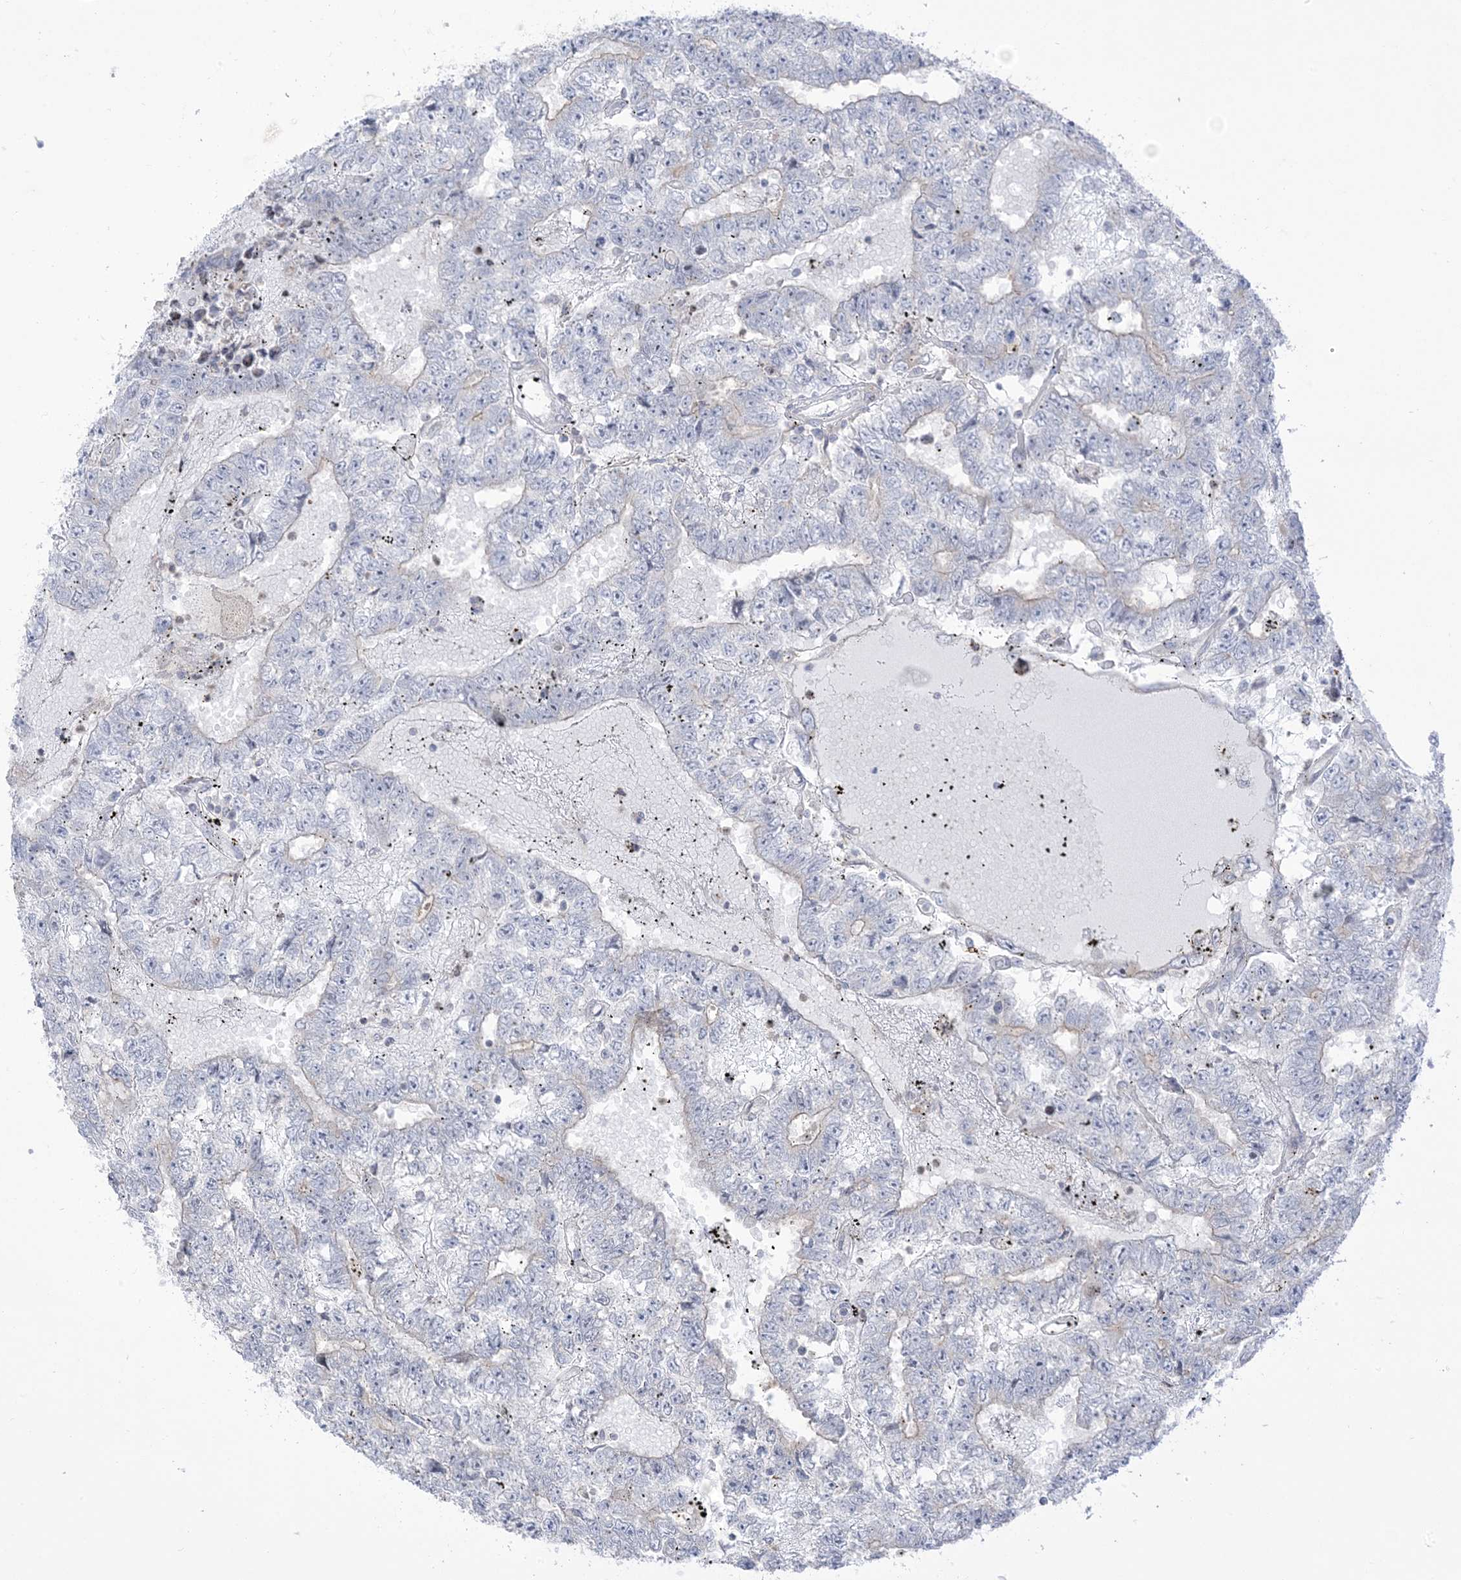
{"staining": {"intensity": "negative", "quantity": "none", "location": "none"}, "tissue": "testis cancer", "cell_type": "Tumor cells", "image_type": "cancer", "snomed": [{"axis": "morphology", "description": "Carcinoma, Embryonal, NOS"}, {"axis": "topography", "description": "Testis"}], "caption": "Tumor cells show no significant protein expression in testis cancer (embryonal carcinoma).", "gene": "AFTPH", "patient": {"sex": "male", "age": 25}}